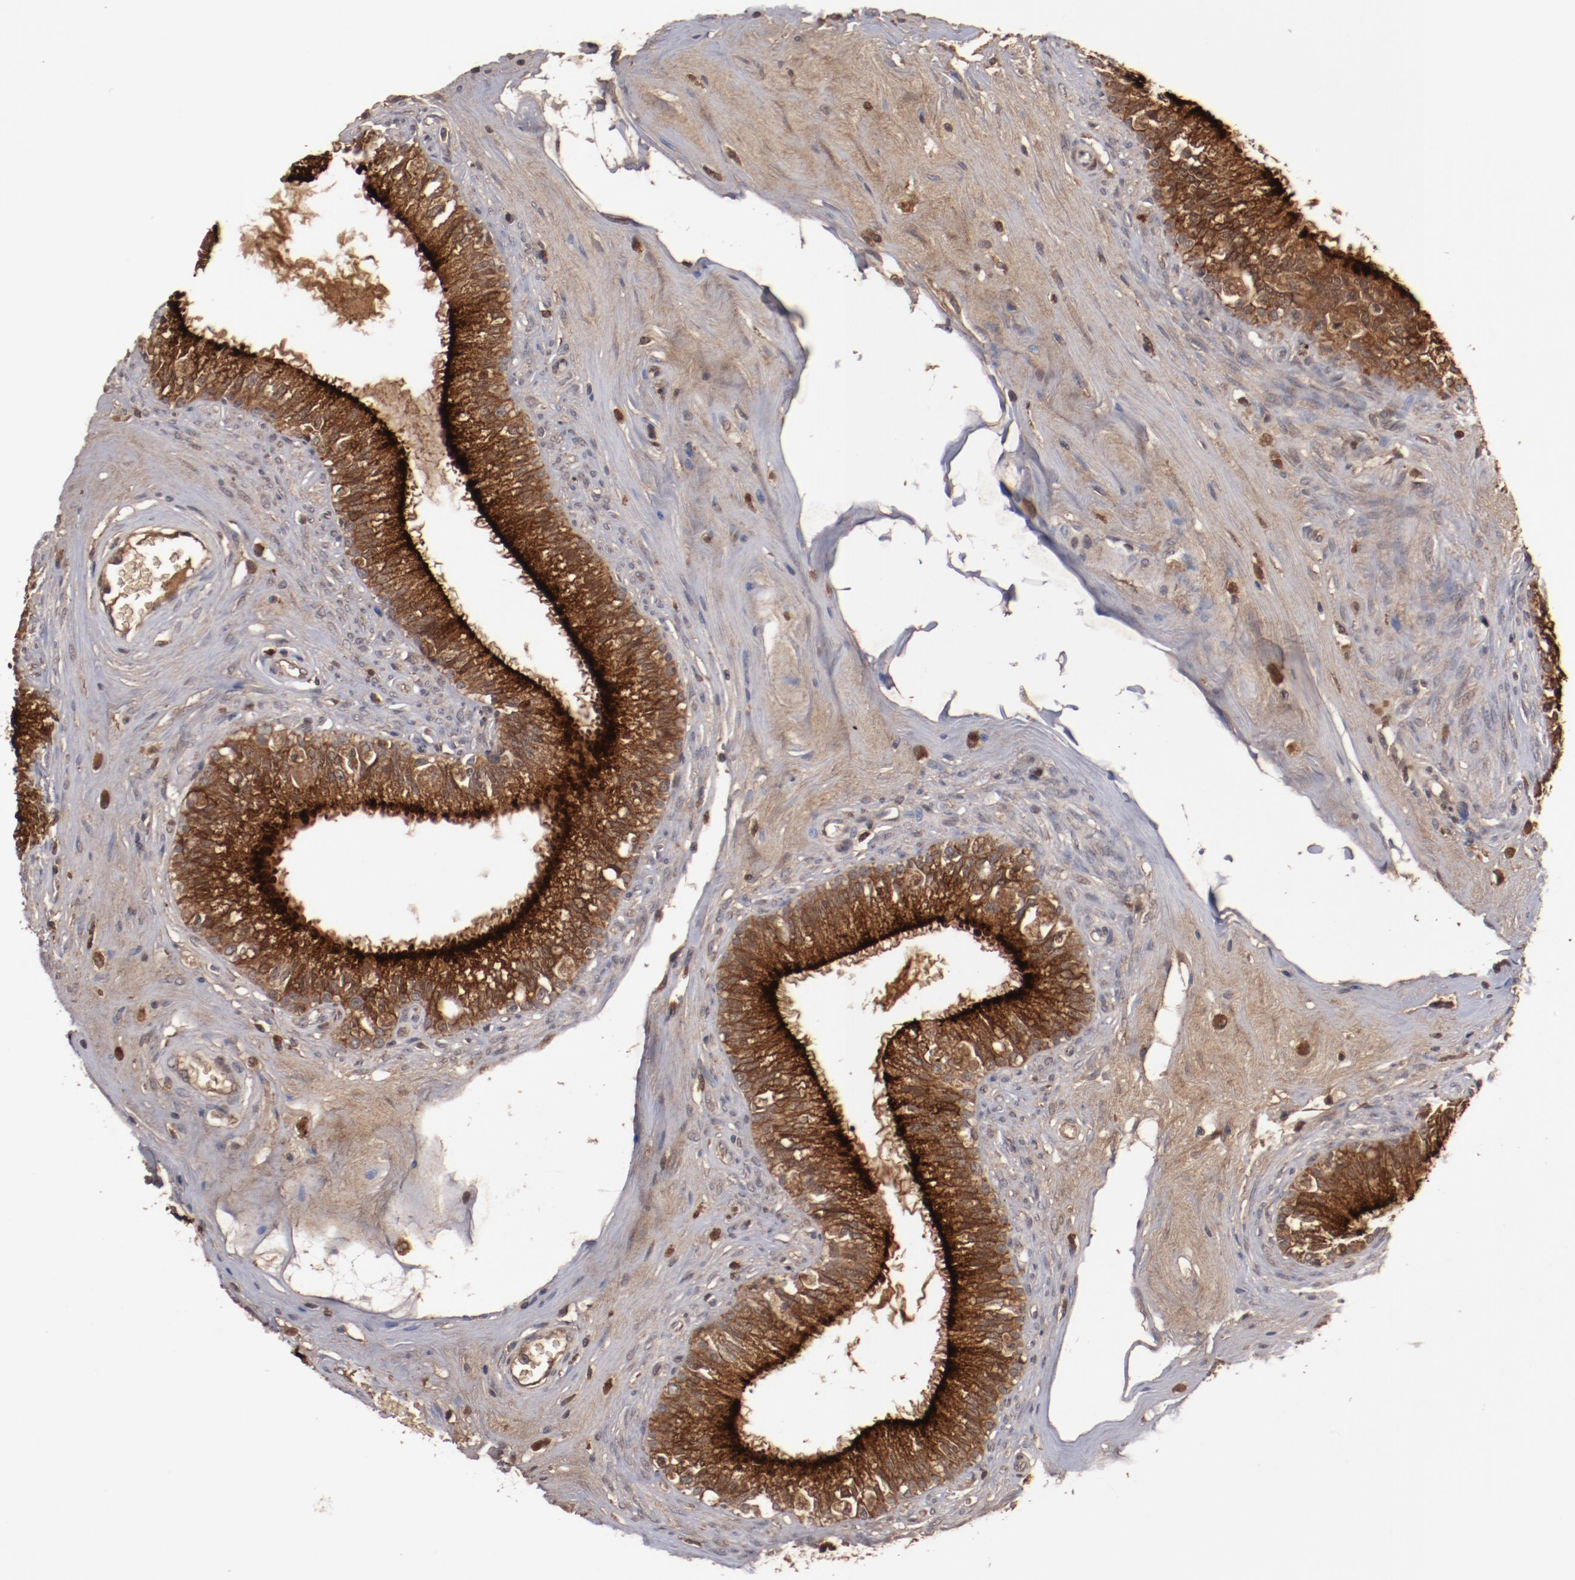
{"staining": {"intensity": "strong", "quantity": ">75%", "location": "cytoplasmic/membranous"}, "tissue": "epididymis", "cell_type": "Glandular cells", "image_type": "normal", "snomed": [{"axis": "morphology", "description": "Normal tissue, NOS"}, {"axis": "morphology", "description": "Inflammation, NOS"}, {"axis": "topography", "description": "Epididymis"}], "caption": "Protein staining exhibits strong cytoplasmic/membranous expression in about >75% of glandular cells in normal epididymis.", "gene": "TENM1", "patient": {"sex": "male", "age": 84}}